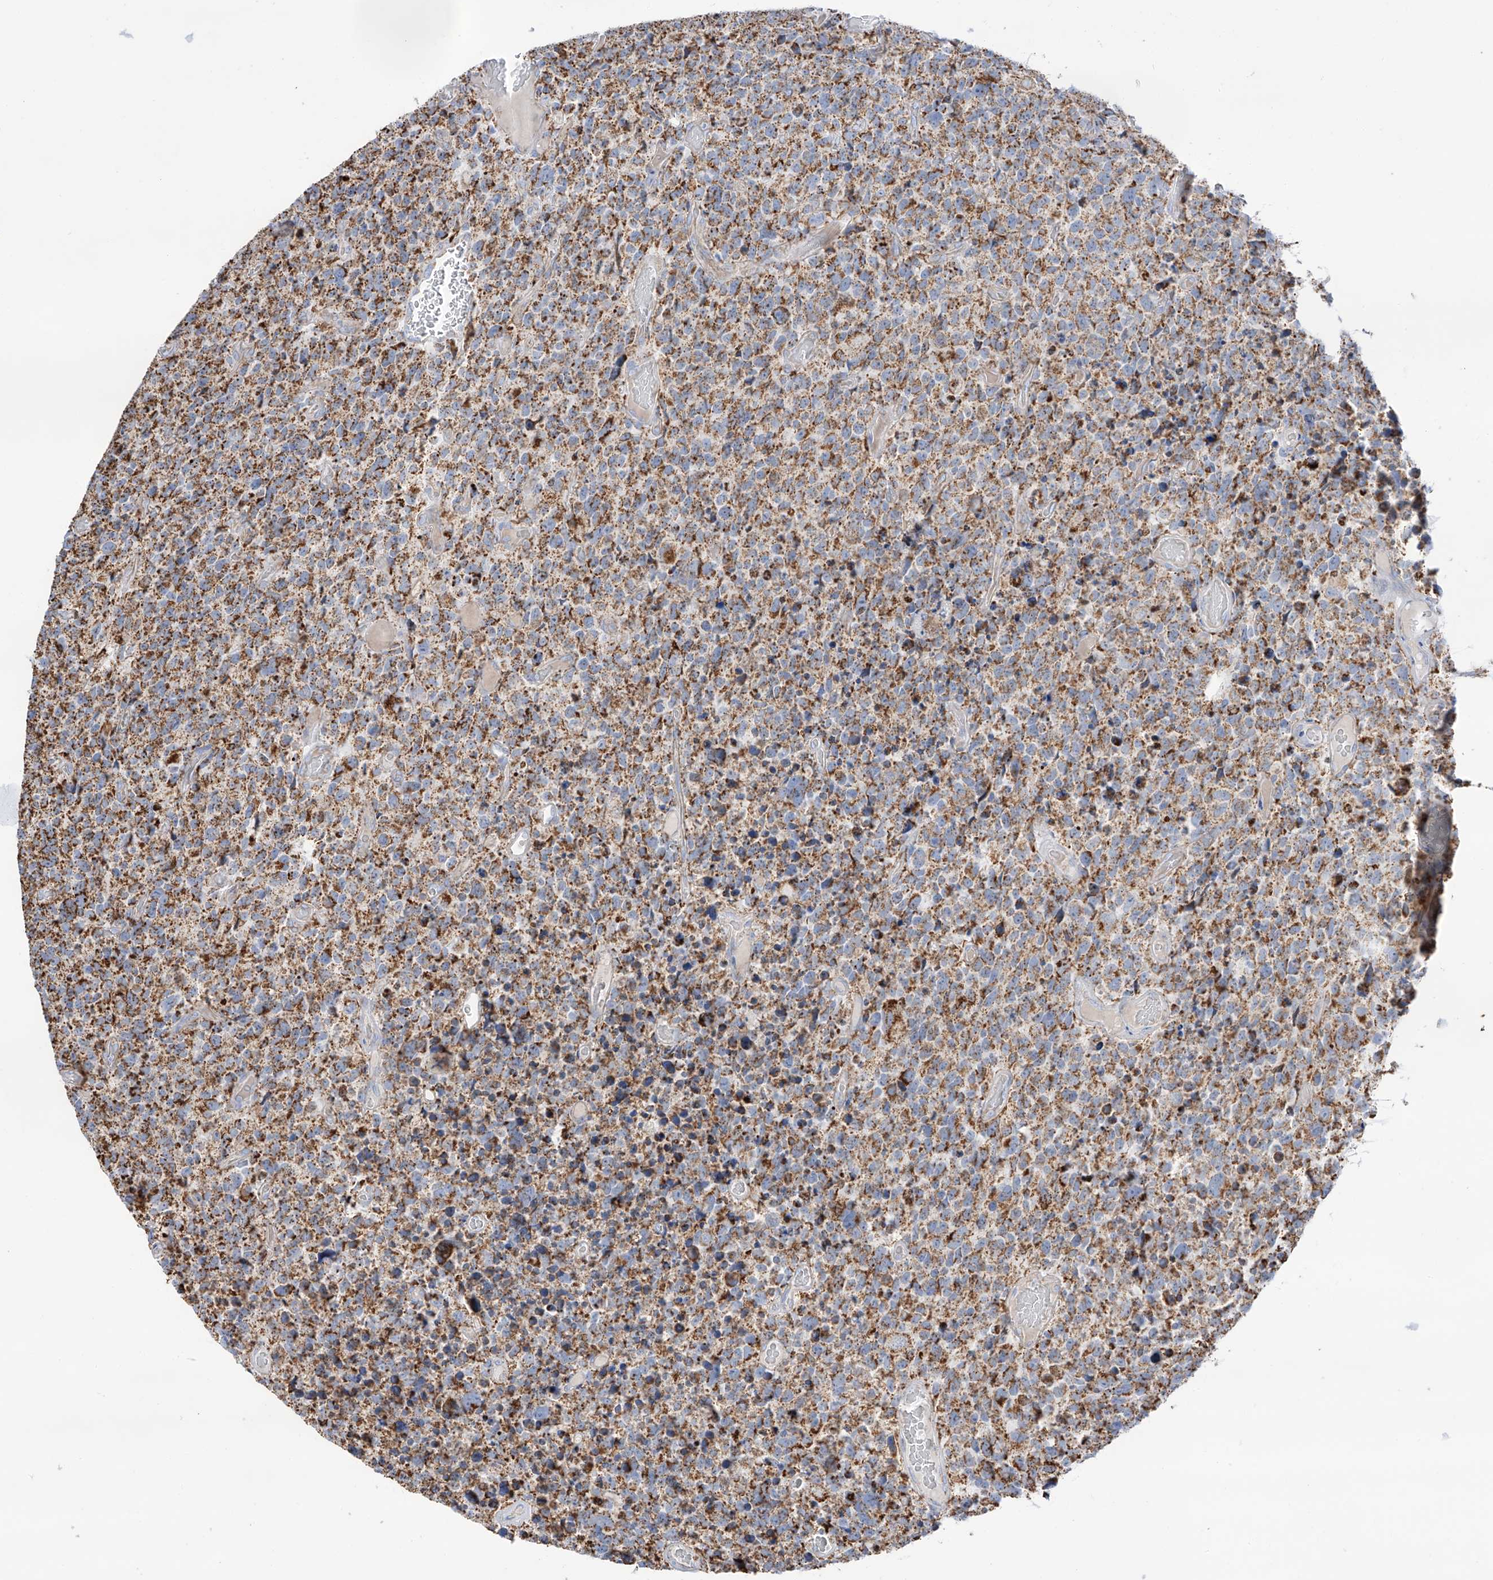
{"staining": {"intensity": "moderate", "quantity": ">75%", "location": "cytoplasmic/membranous"}, "tissue": "glioma", "cell_type": "Tumor cells", "image_type": "cancer", "snomed": [{"axis": "morphology", "description": "Glioma, malignant, High grade"}, {"axis": "topography", "description": "Brain"}], "caption": "Tumor cells show medium levels of moderate cytoplasmic/membranous positivity in approximately >75% of cells in glioma.", "gene": "TTC27", "patient": {"sex": "male", "age": 69}}